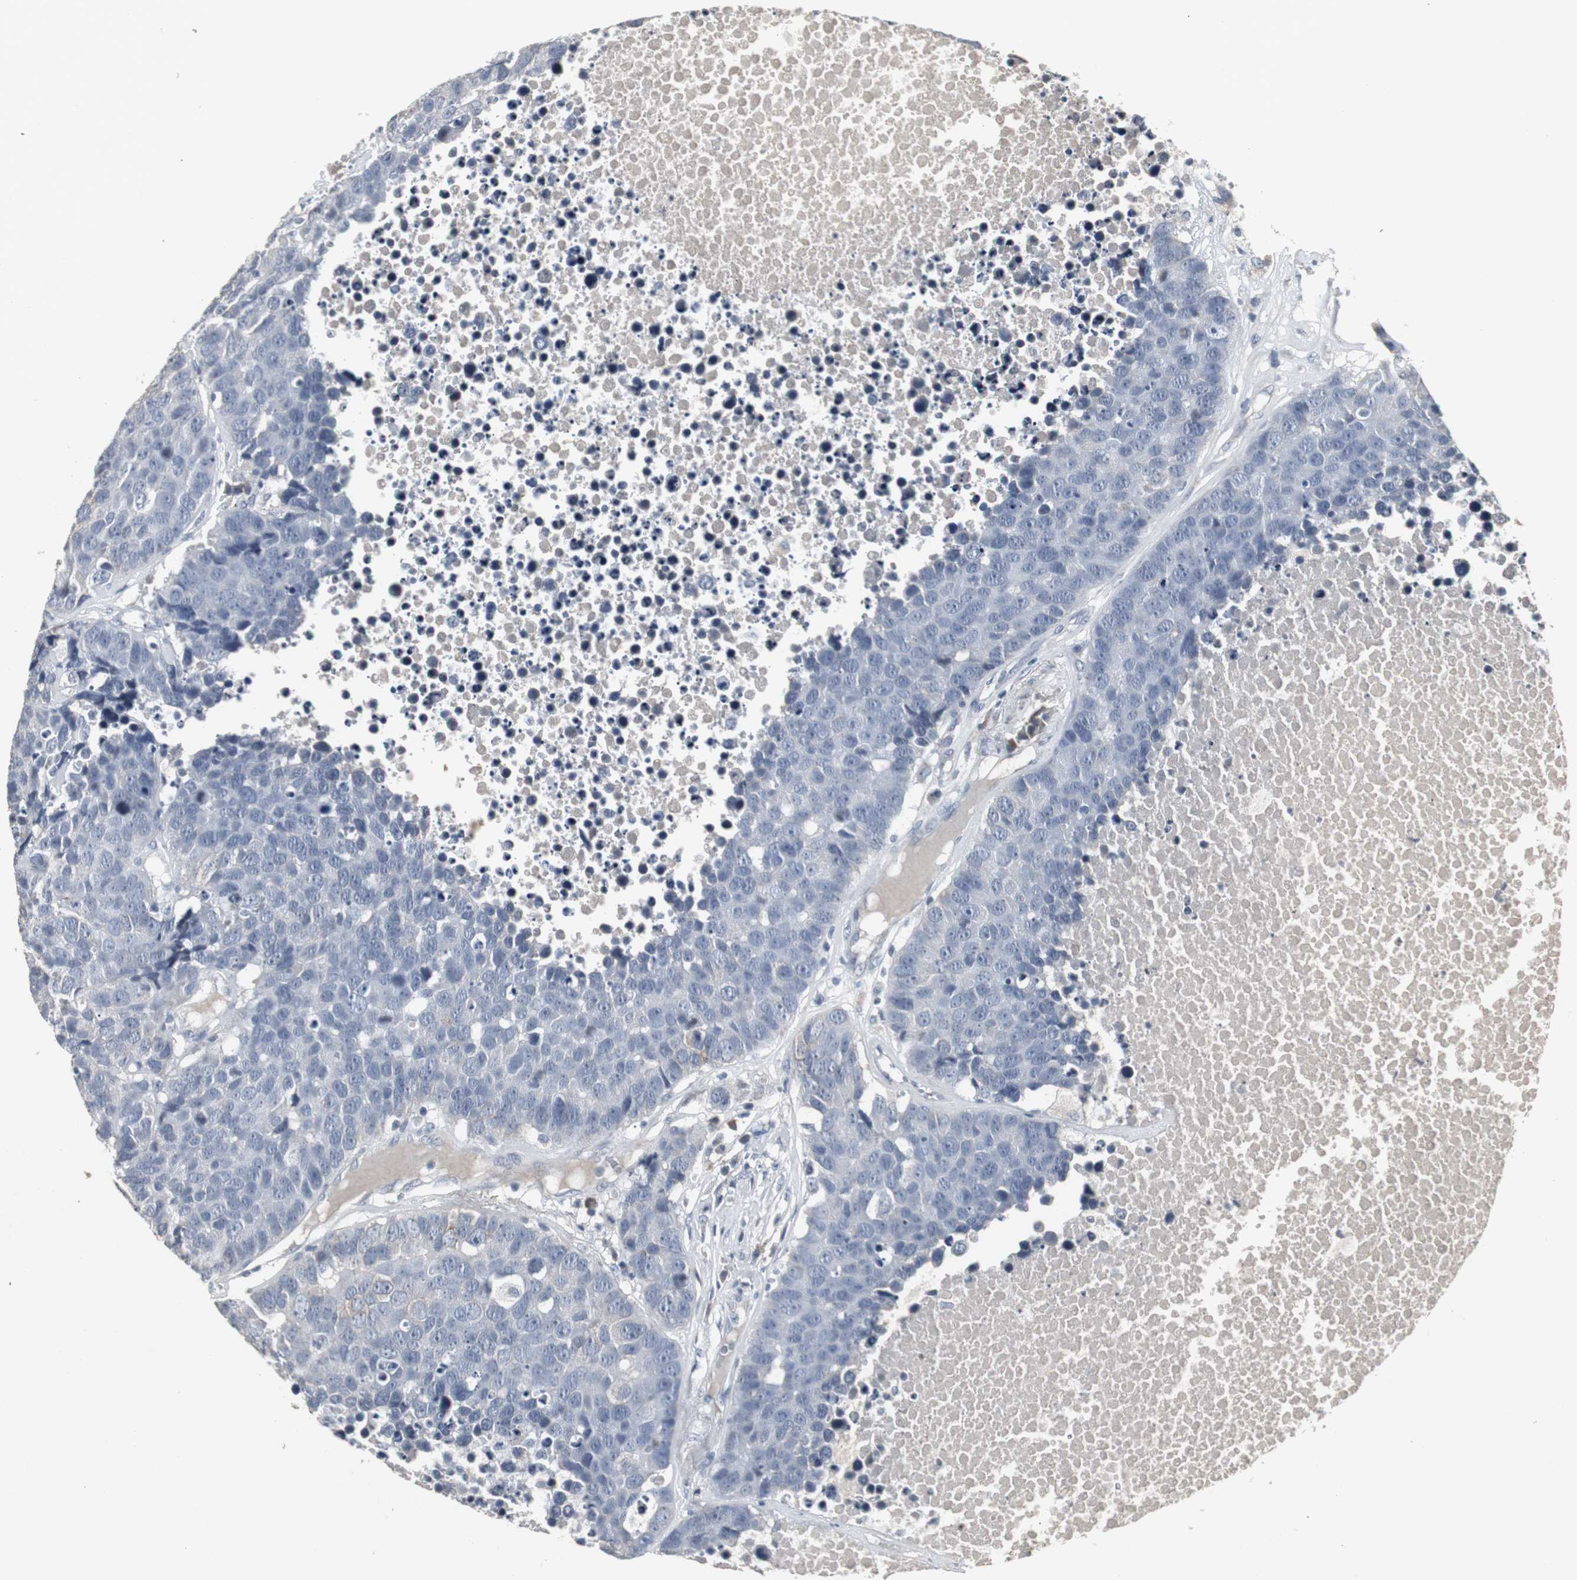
{"staining": {"intensity": "negative", "quantity": "none", "location": "none"}, "tissue": "carcinoid", "cell_type": "Tumor cells", "image_type": "cancer", "snomed": [{"axis": "morphology", "description": "Carcinoid, malignant, NOS"}, {"axis": "topography", "description": "Lung"}], "caption": "Immunohistochemistry photomicrograph of human carcinoid (malignant) stained for a protein (brown), which shows no positivity in tumor cells. (Stains: DAB immunohistochemistry (IHC) with hematoxylin counter stain, Microscopy: brightfield microscopy at high magnification).", "gene": "ACAA1", "patient": {"sex": "male", "age": 60}}